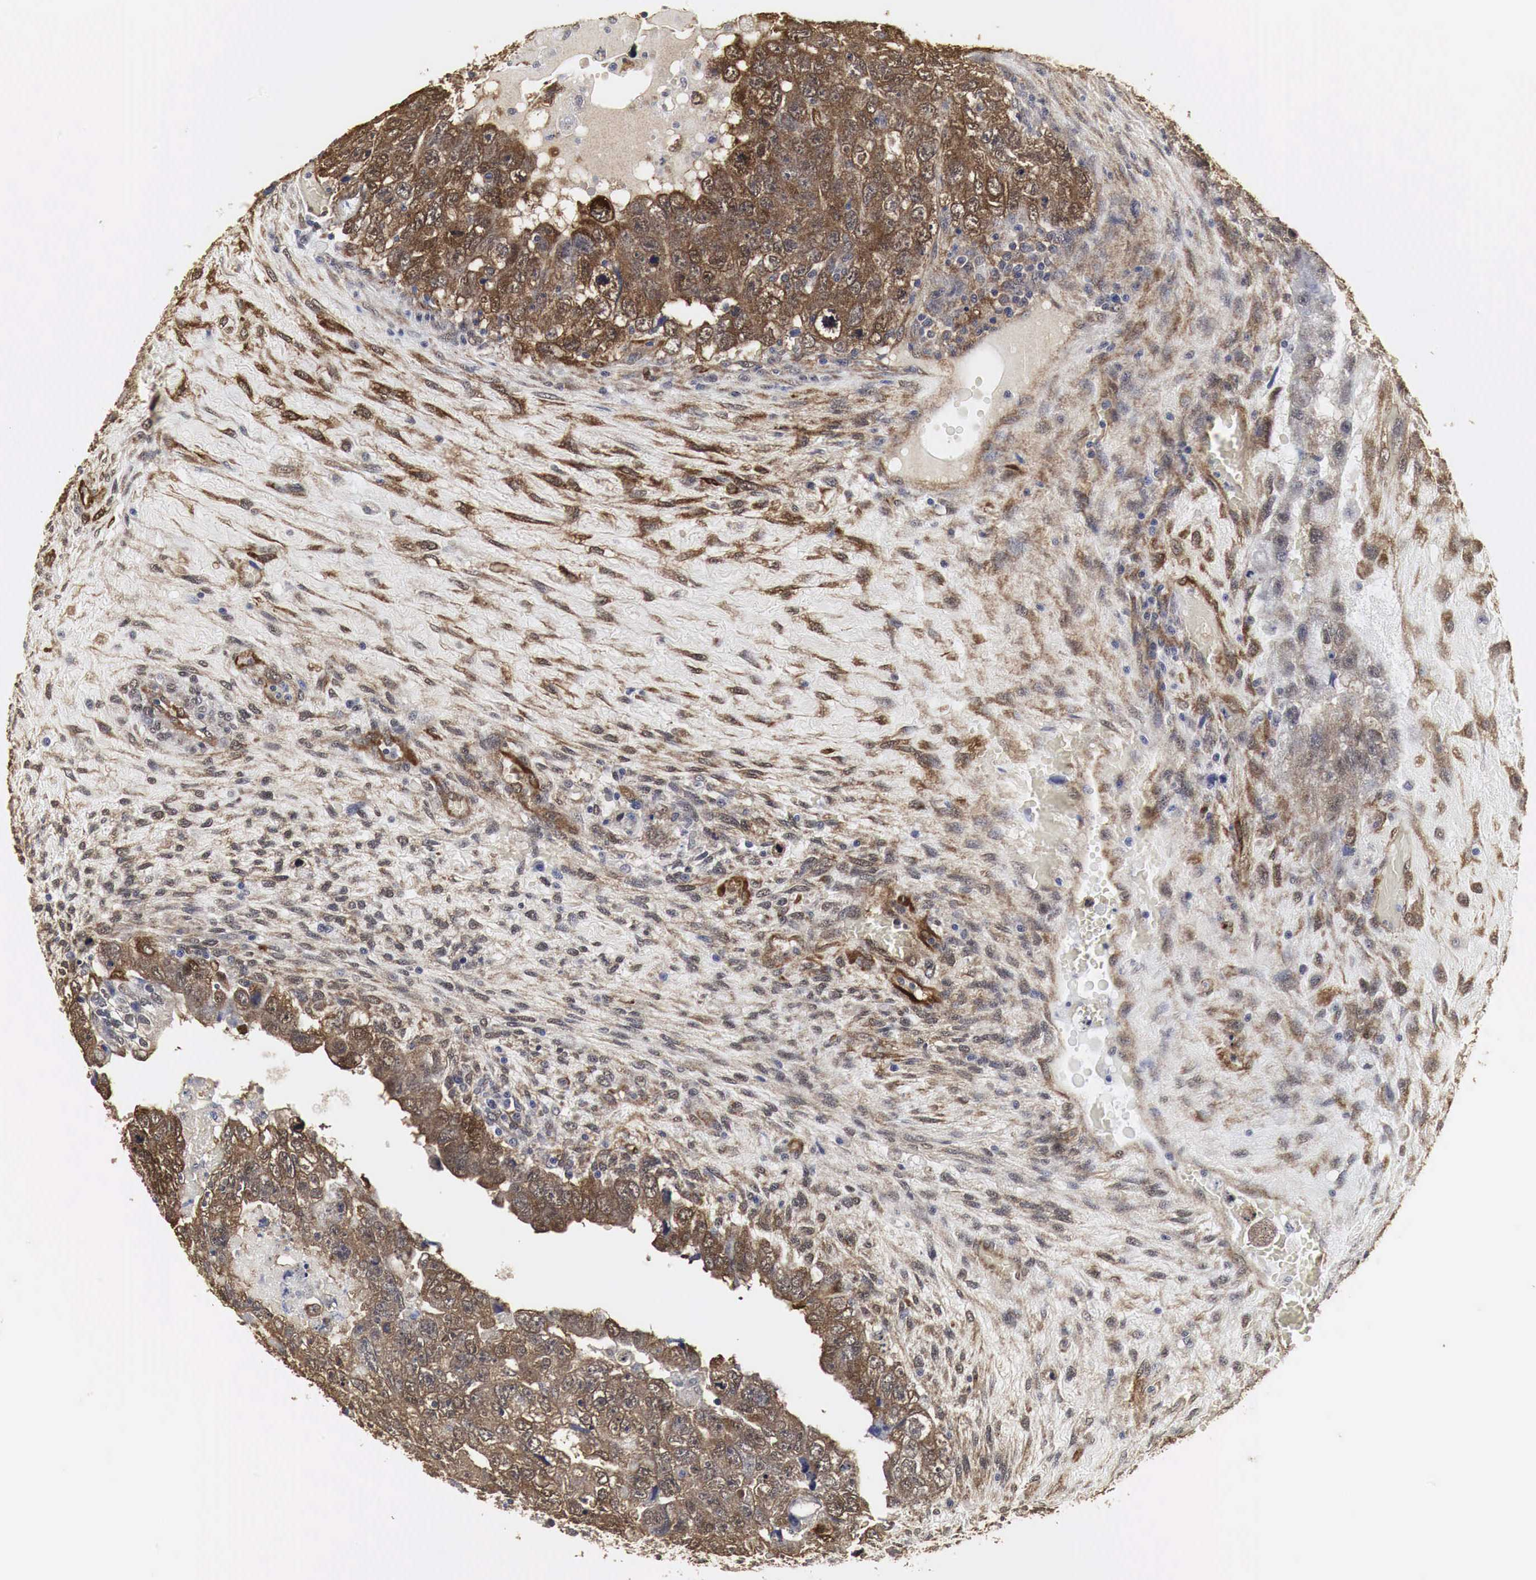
{"staining": {"intensity": "moderate", "quantity": ">75%", "location": "cytoplasmic/membranous"}, "tissue": "testis cancer", "cell_type": "Tumor cells", "image_type": "cancer", "snomed": [{"axis": "morphology", "description": "Carcinoma, Embryonal, NOS"}, {"axis": "topography", "description": "Testis"}], "caption": "IHC of human testis embryonal carcinoma displays medium levels of moderate cytoplasmic/membranous positivity in approximately >75% of tumor cells.", "gene": "SPIN1", "patient": {"sex": "male", "age": 36}}